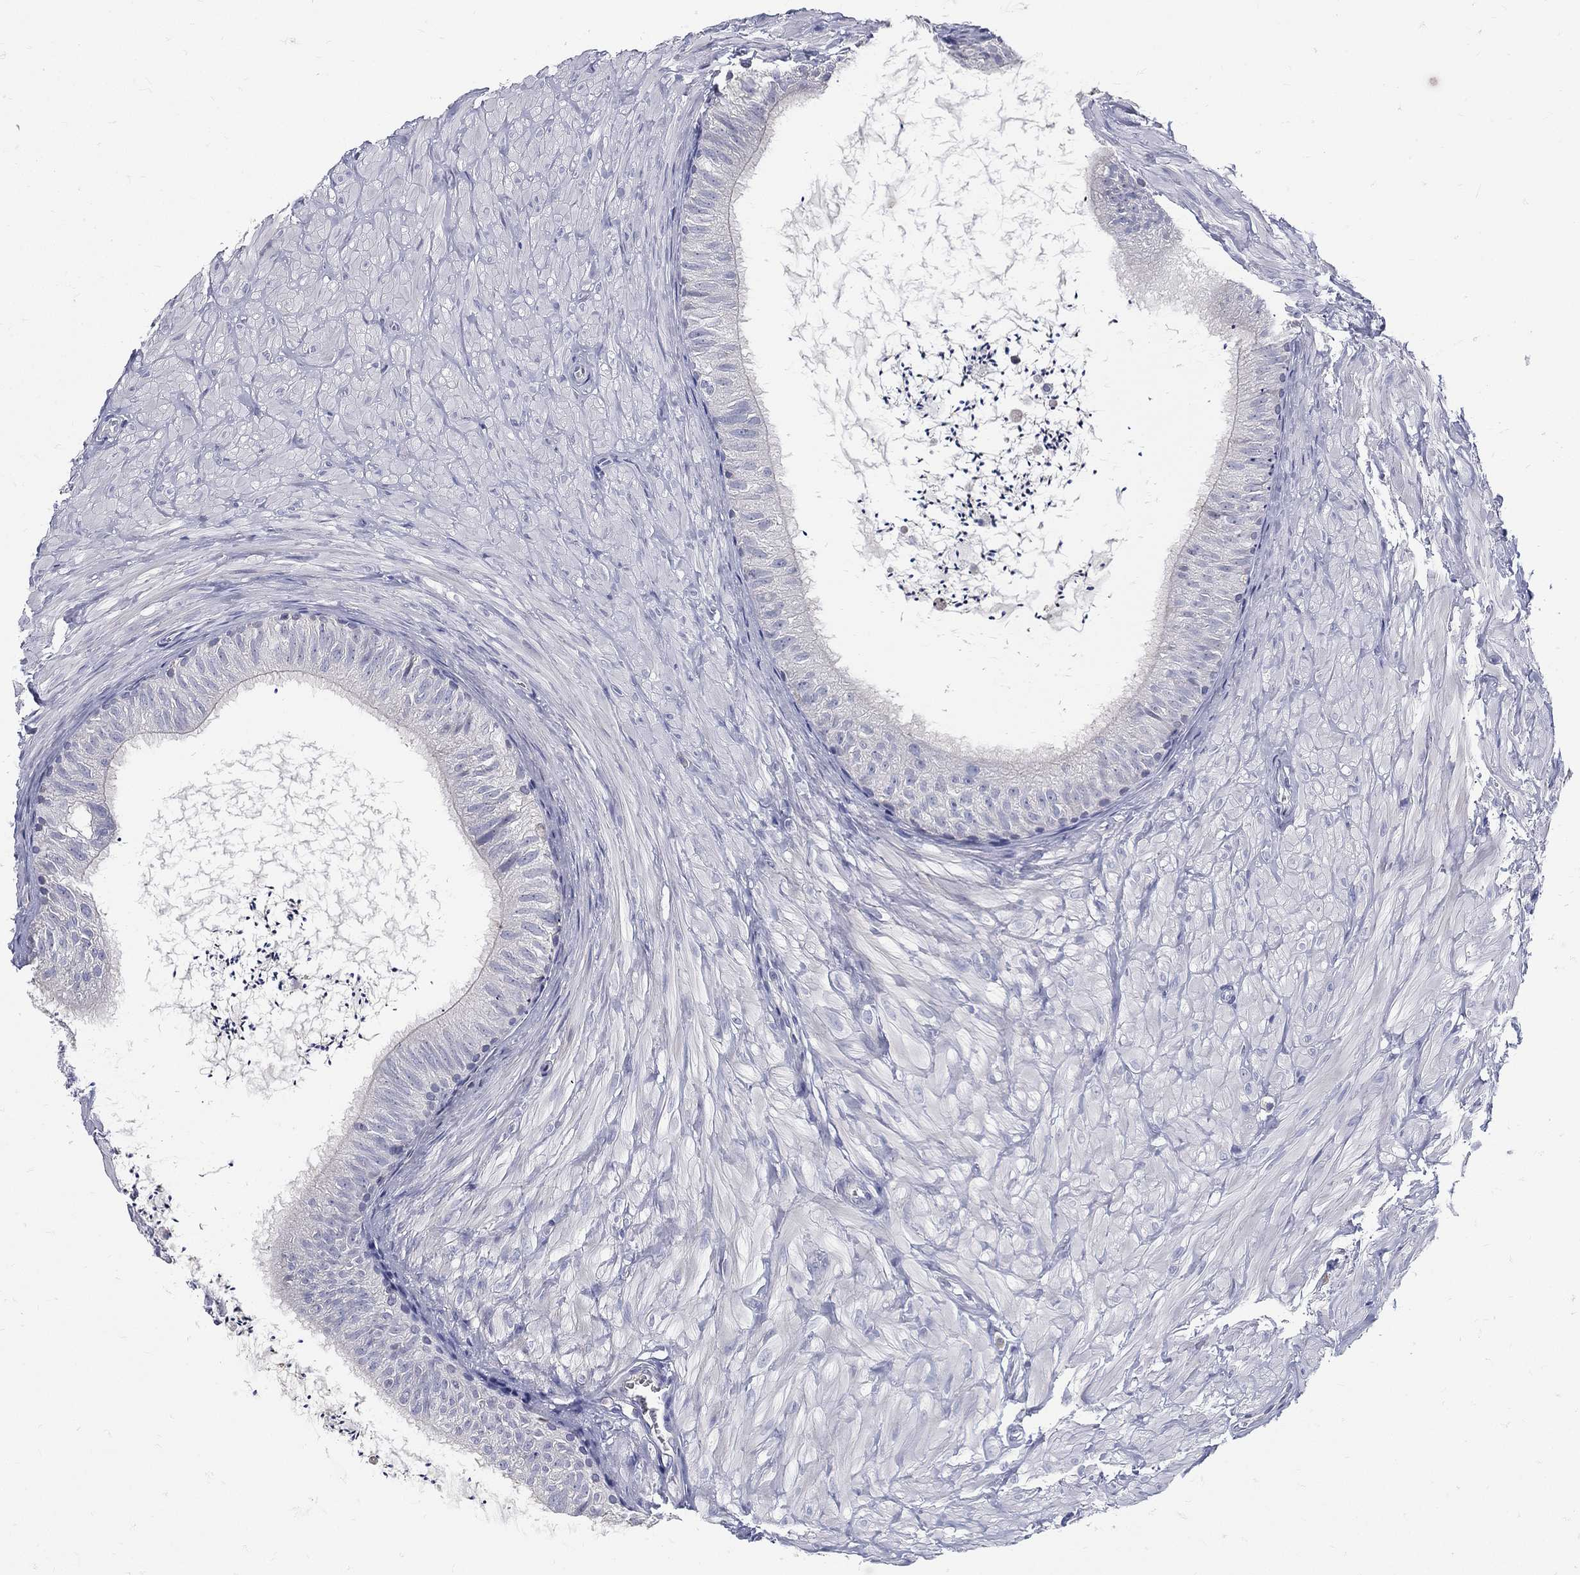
{"staining": {"intensity": "negative", "quantity": "none", "location": "none"}, "tissue": "epididymis", "cell_type": "Glandular cells", "image_type": "normal", "snomed": [{"axis": "morphology", "description": "Normal tissue, NOS"}, {"axis": "topography", "description": "Epididymis"}], "caption": "Immunohistochemistry of normal epididymis displays no staining in glandular cells.", "gene": "ETNPPL", "patient": {"sex": "male", "age": 32}}